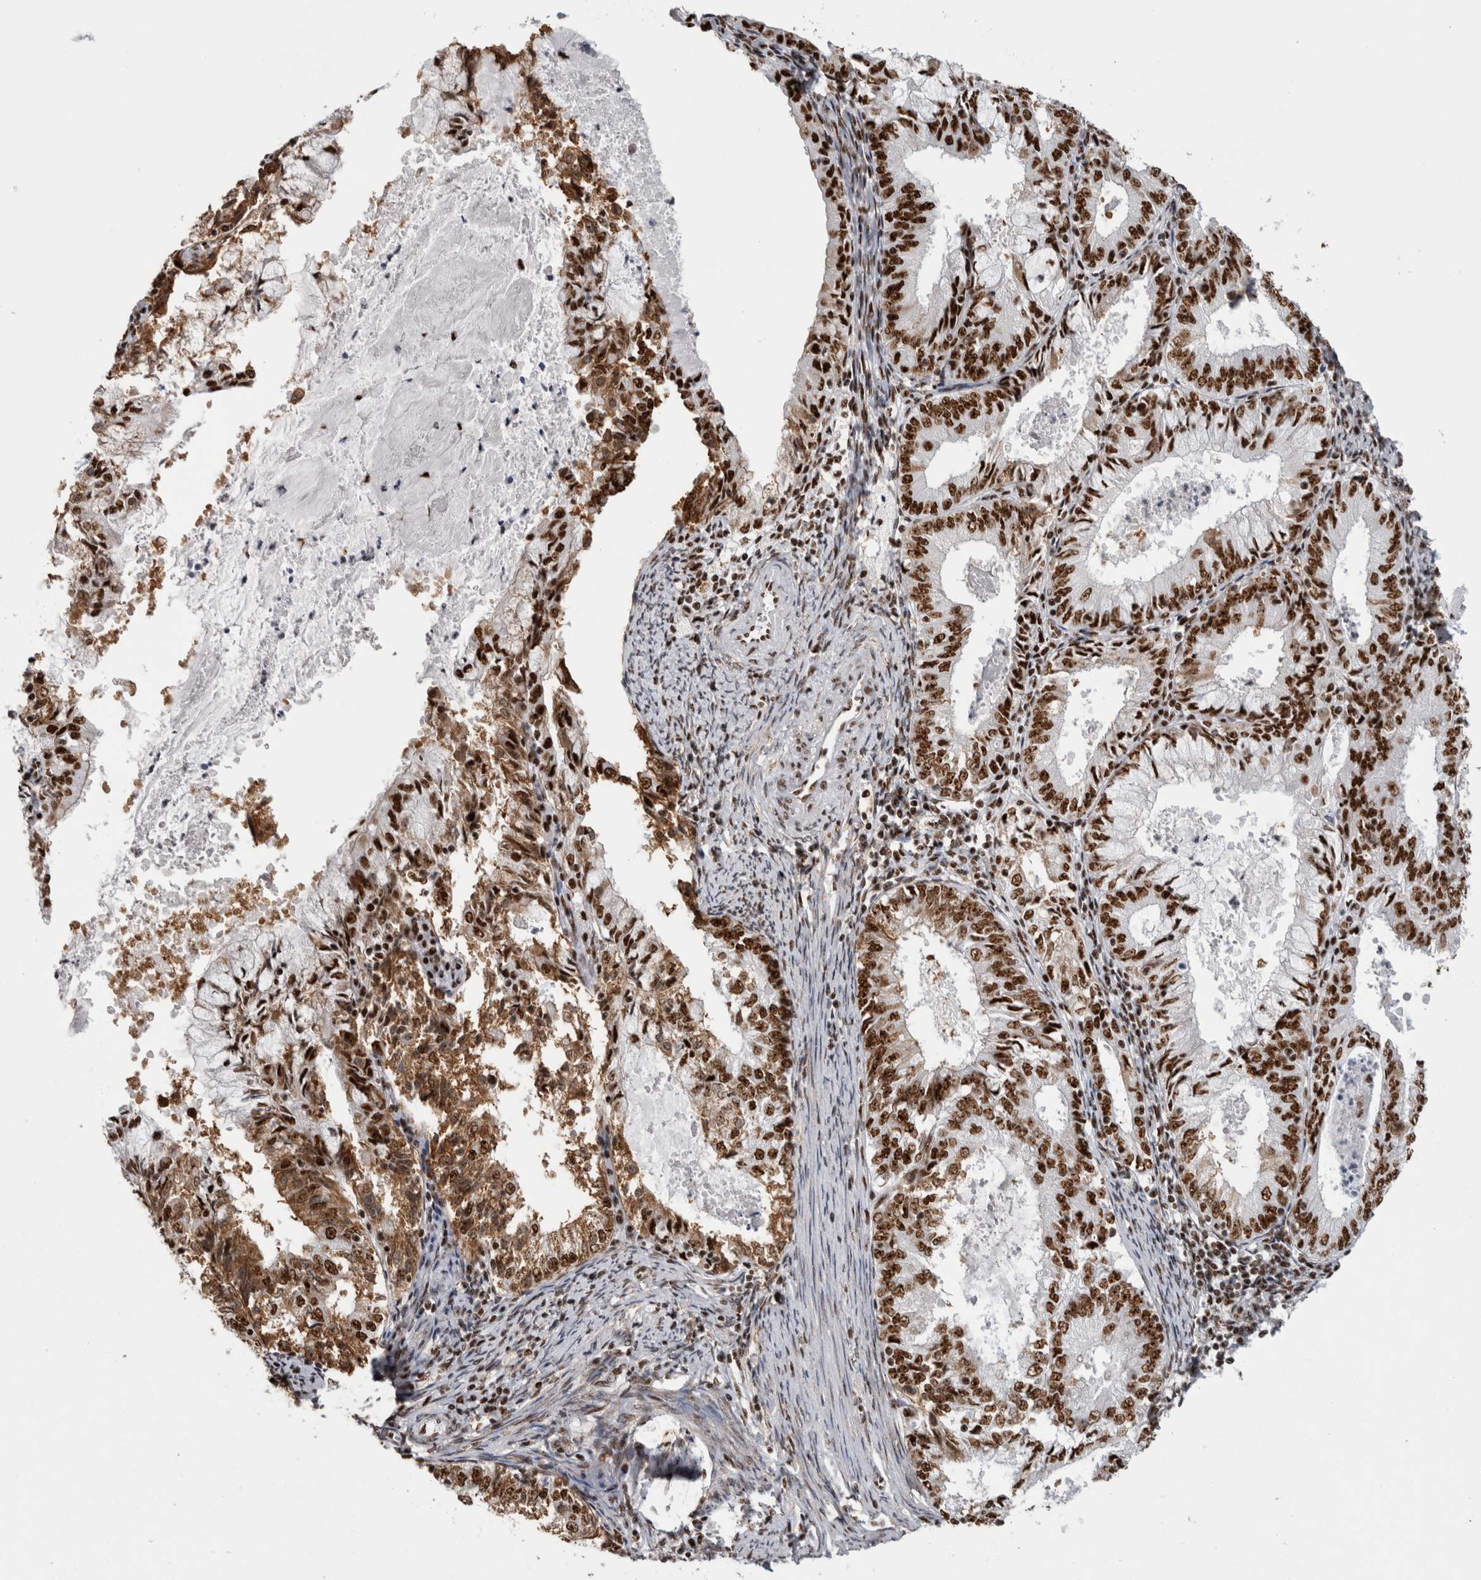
{"staining": {"intensity": "strong", "quantity": ">75%", "location": "cytoplasmic/membranous,nuclear"}, "tissue": "endometrial cancer", "cell_type": "Tumor cells", "image_type": "cancer", "snomed": [{"axis": "morphology", "description": "Adenocarcinoma, NOS"}, {"axis": "topography", "description": "Endometrium"}], "caption": "IHC photomicrograph of neoplastic tissue: human endometrial cancer stained using IHC demonstrates high levels of strong protein expression localized specifically in the cytoplasmic/membranous and nuclear of tumor cells, appearing as a cytoplasmic/membranous and nuclear brown color.", "gene": "NCL", "patient": {"sex": "female", "age": 57}}